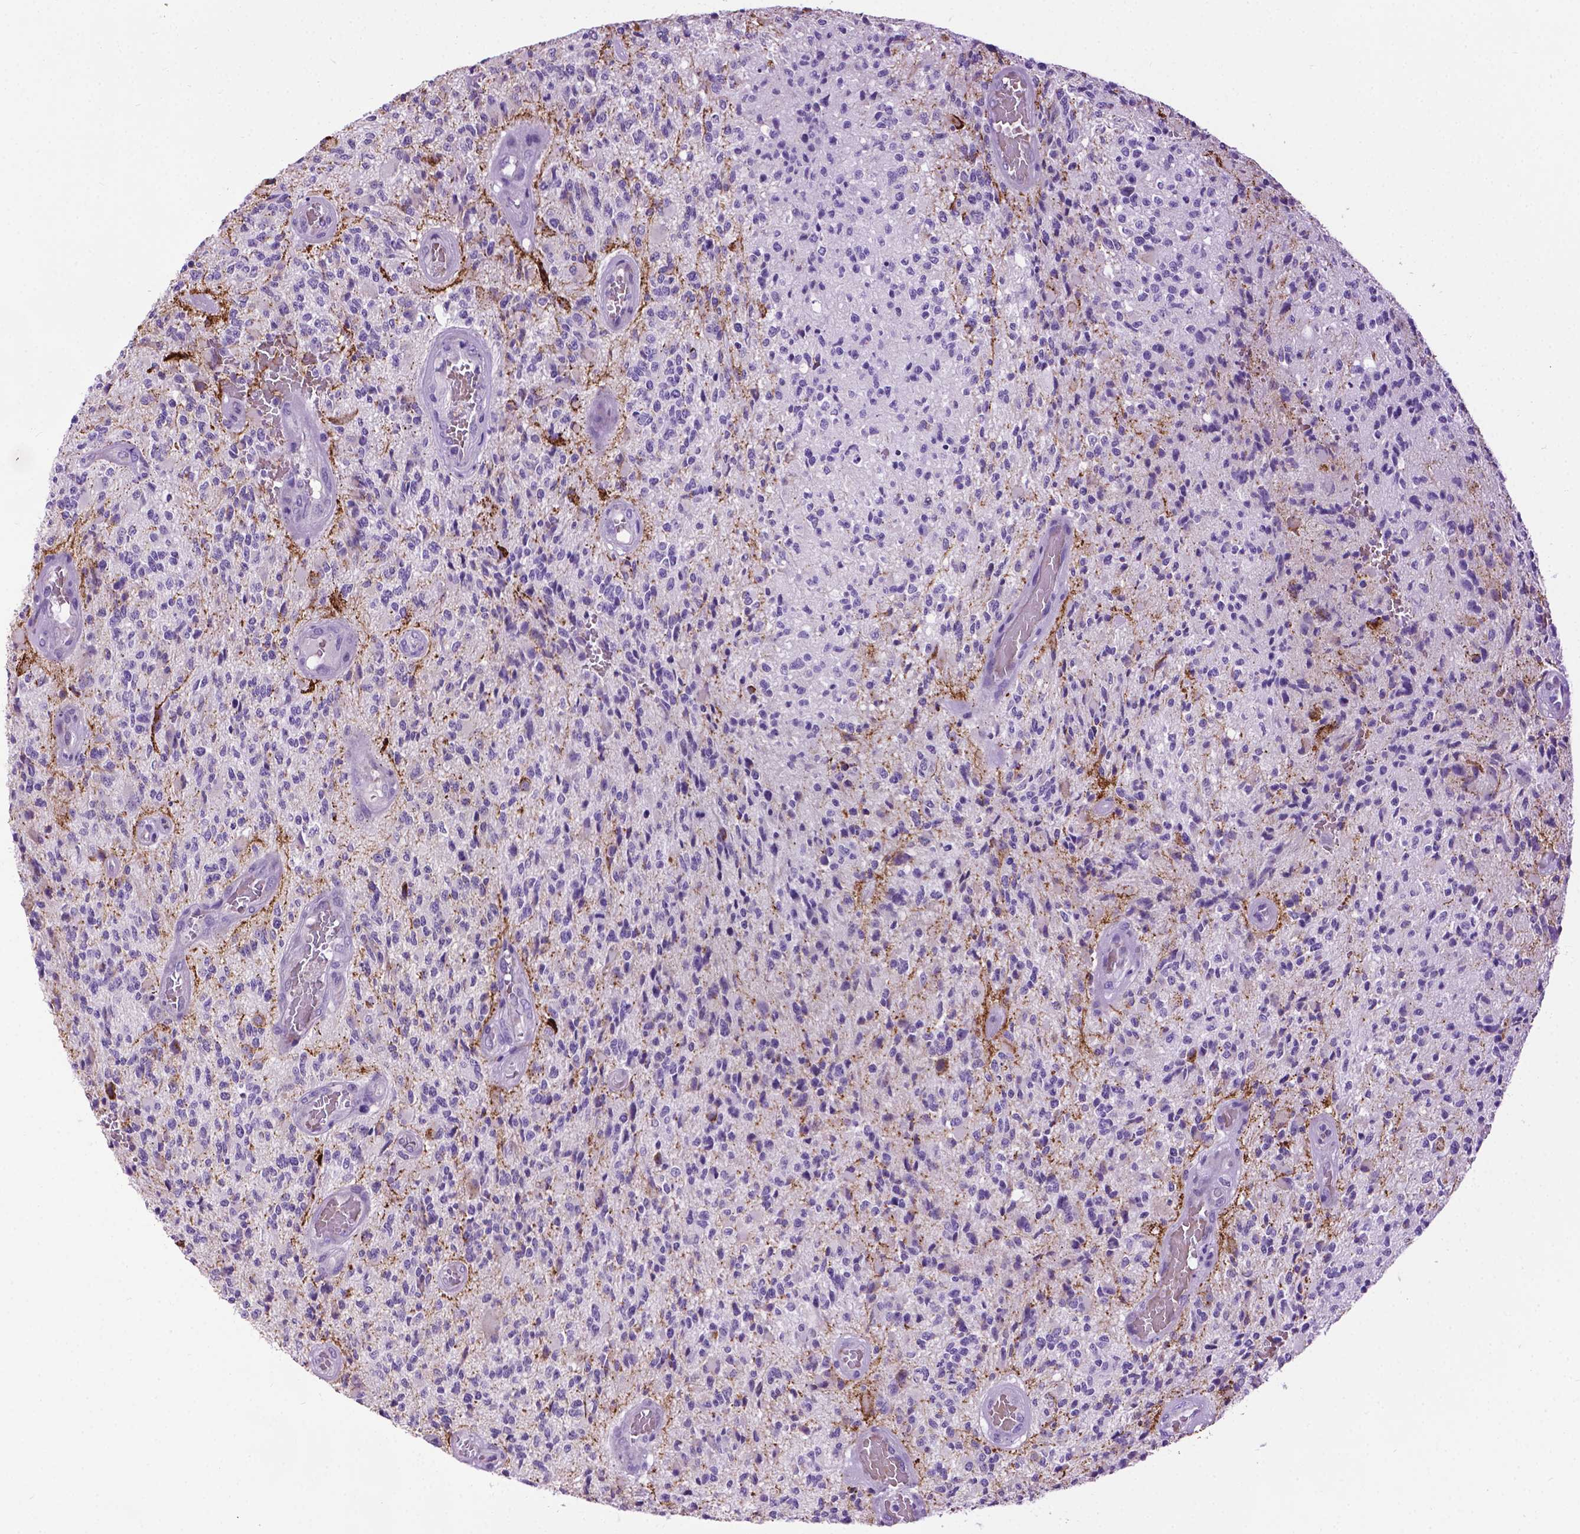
{"staining": {"intensity": "negative", "quantity": "none", "location": "none"}, "tissue": "glioma", "cell_type": "Tumor cells", "image_type": "cancer", "snomed": [{"axis": "morphology", "description": "Glioma, malignant, High grade"}, {"axis": "topography", "description": "Brain"}], "caption": "Micrograph shows no significant protein positivity in tumor cells of glioma. (DAB IHC, high magnification).", "gene": "TMEM132E", "patient": {"sex": "female", "age": 63}}